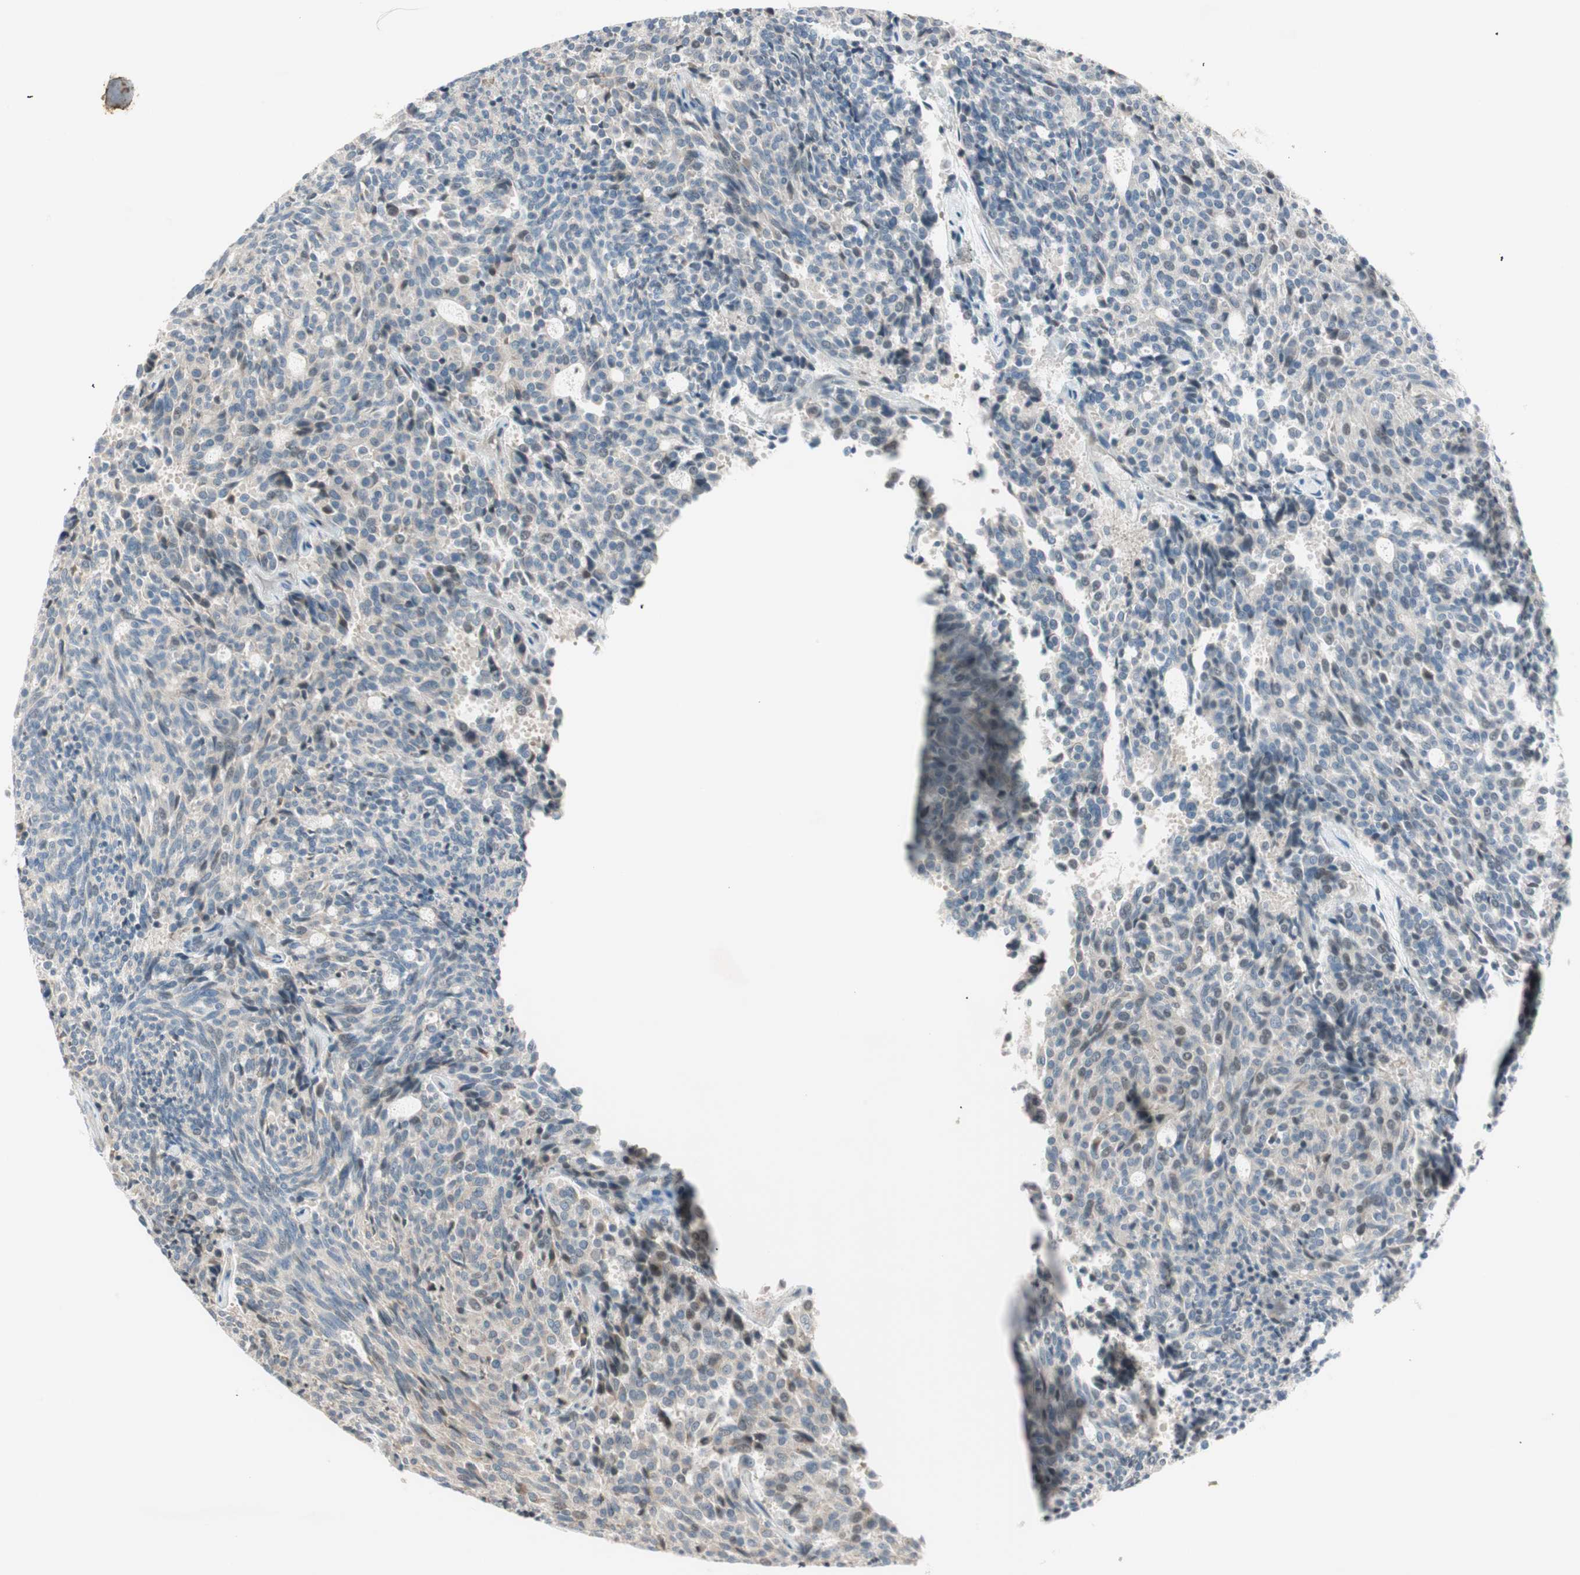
{"staining": {"intensity": "negative", "quantity": "none", "location": "none"}, "tissue": "carcinoid", "cell_type": "Tumor cells", "image_type": "cancer", "snomed": [{"axis": "morphology", "description": "Carcinoid, malignant, NOS"}, {"axis": "topography", "description": "Pancreas"}], "caption": "High magnification brightfield microscopy of malignant carcinoid stained with DAB (brown) and counterstained with hematoxylin (blue): tumor cells show no significant positivity.", "gene": "CGRRF1", "patient": {"sex": "female", "age": 54}}